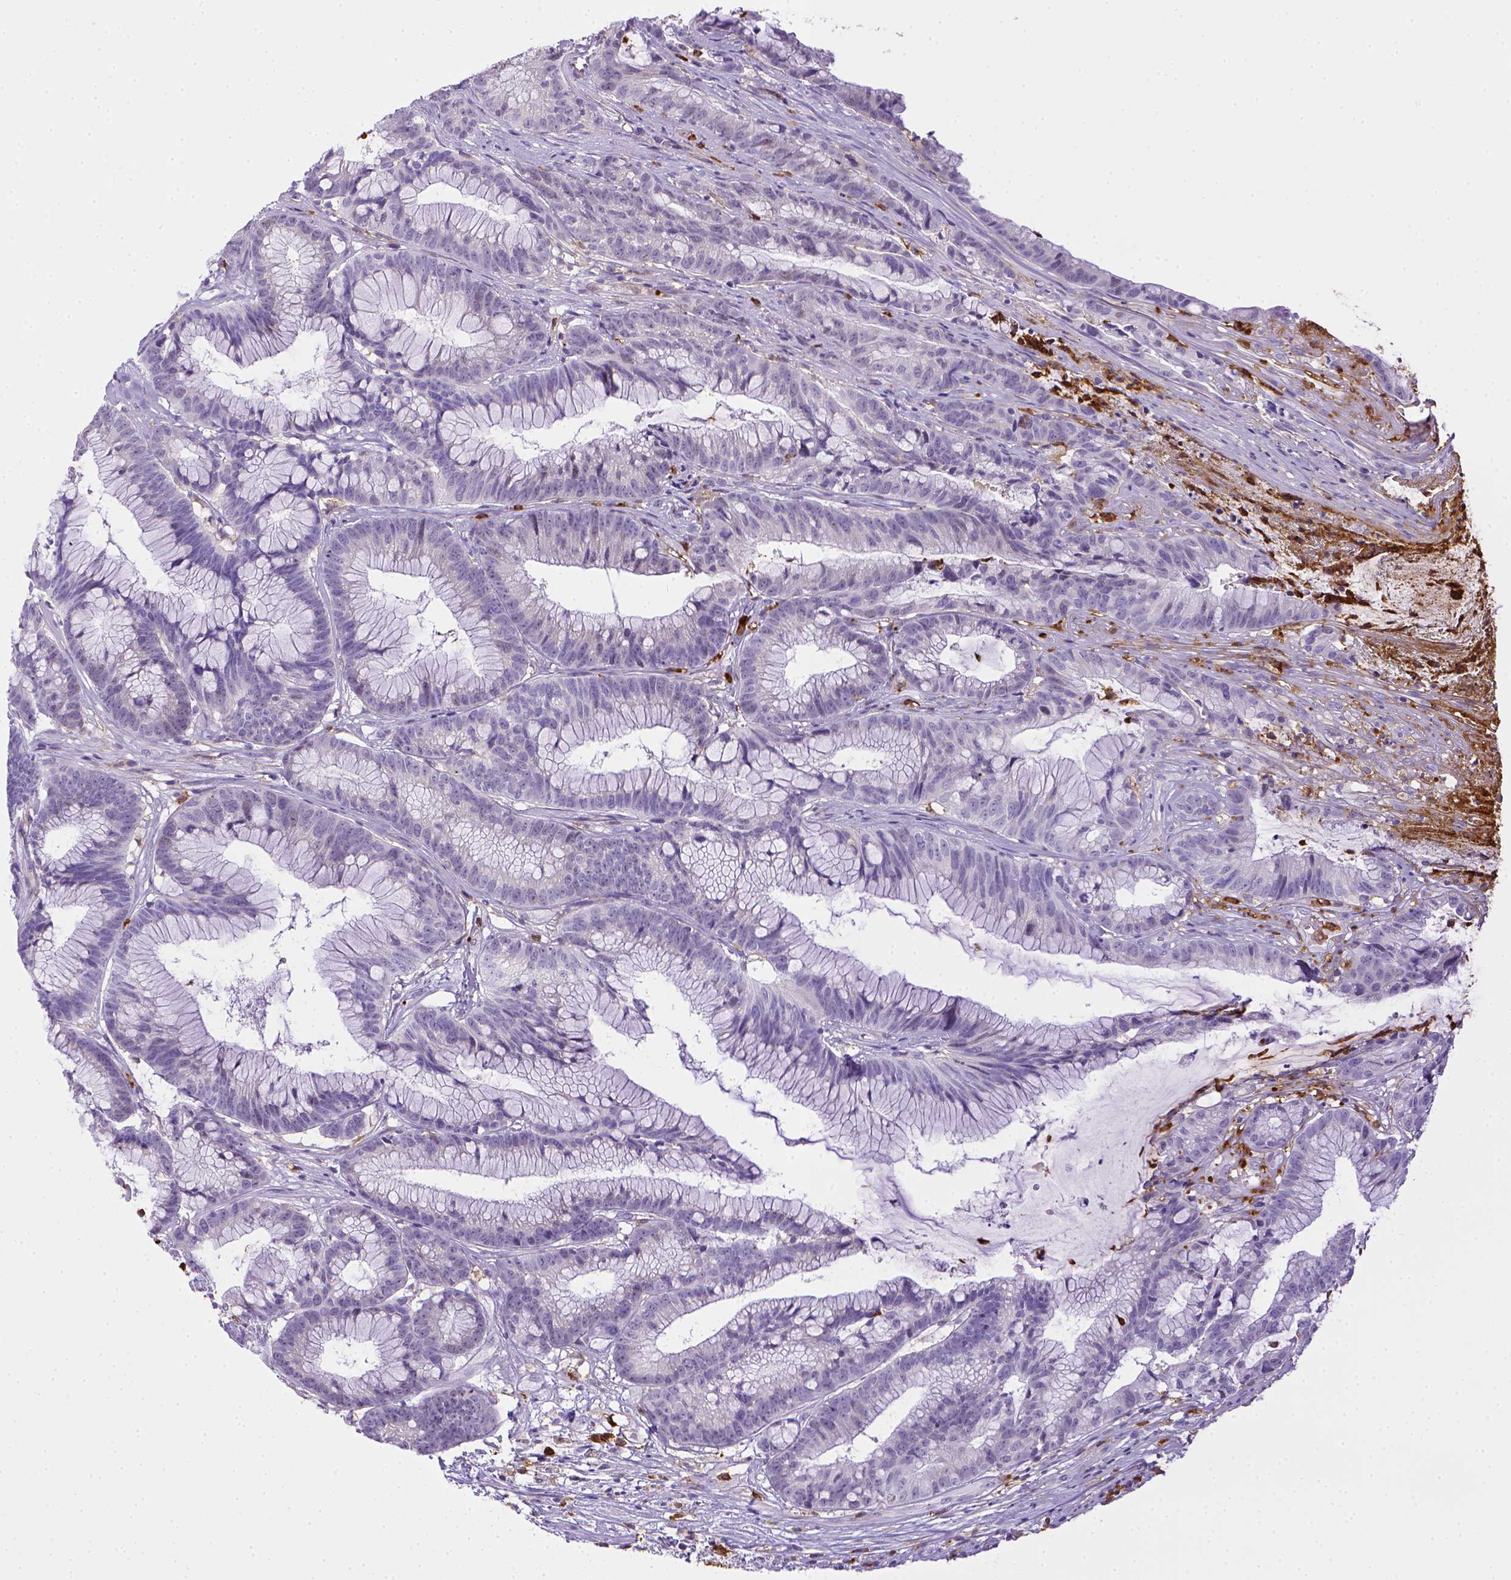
{"staining": {"intensity": "negative", "quantity": "none", "location": "none"}, "tissue": "colorectal cancer", "cell_type": "Tumor cells", "image_type": "cancer", "snomed": [{"axis": "morphology", "description": "Adenocarcinoma, NOS"}, {"axis": "topography", "description": "Colon"}], "caption": "Tumor cells are negative for brown protein staining in colorectal cancer (adenocarcinoma). Nuclei are stained in blue.", "gene": "ITGAM", "patient": {"sex": "female", "age": 78}}